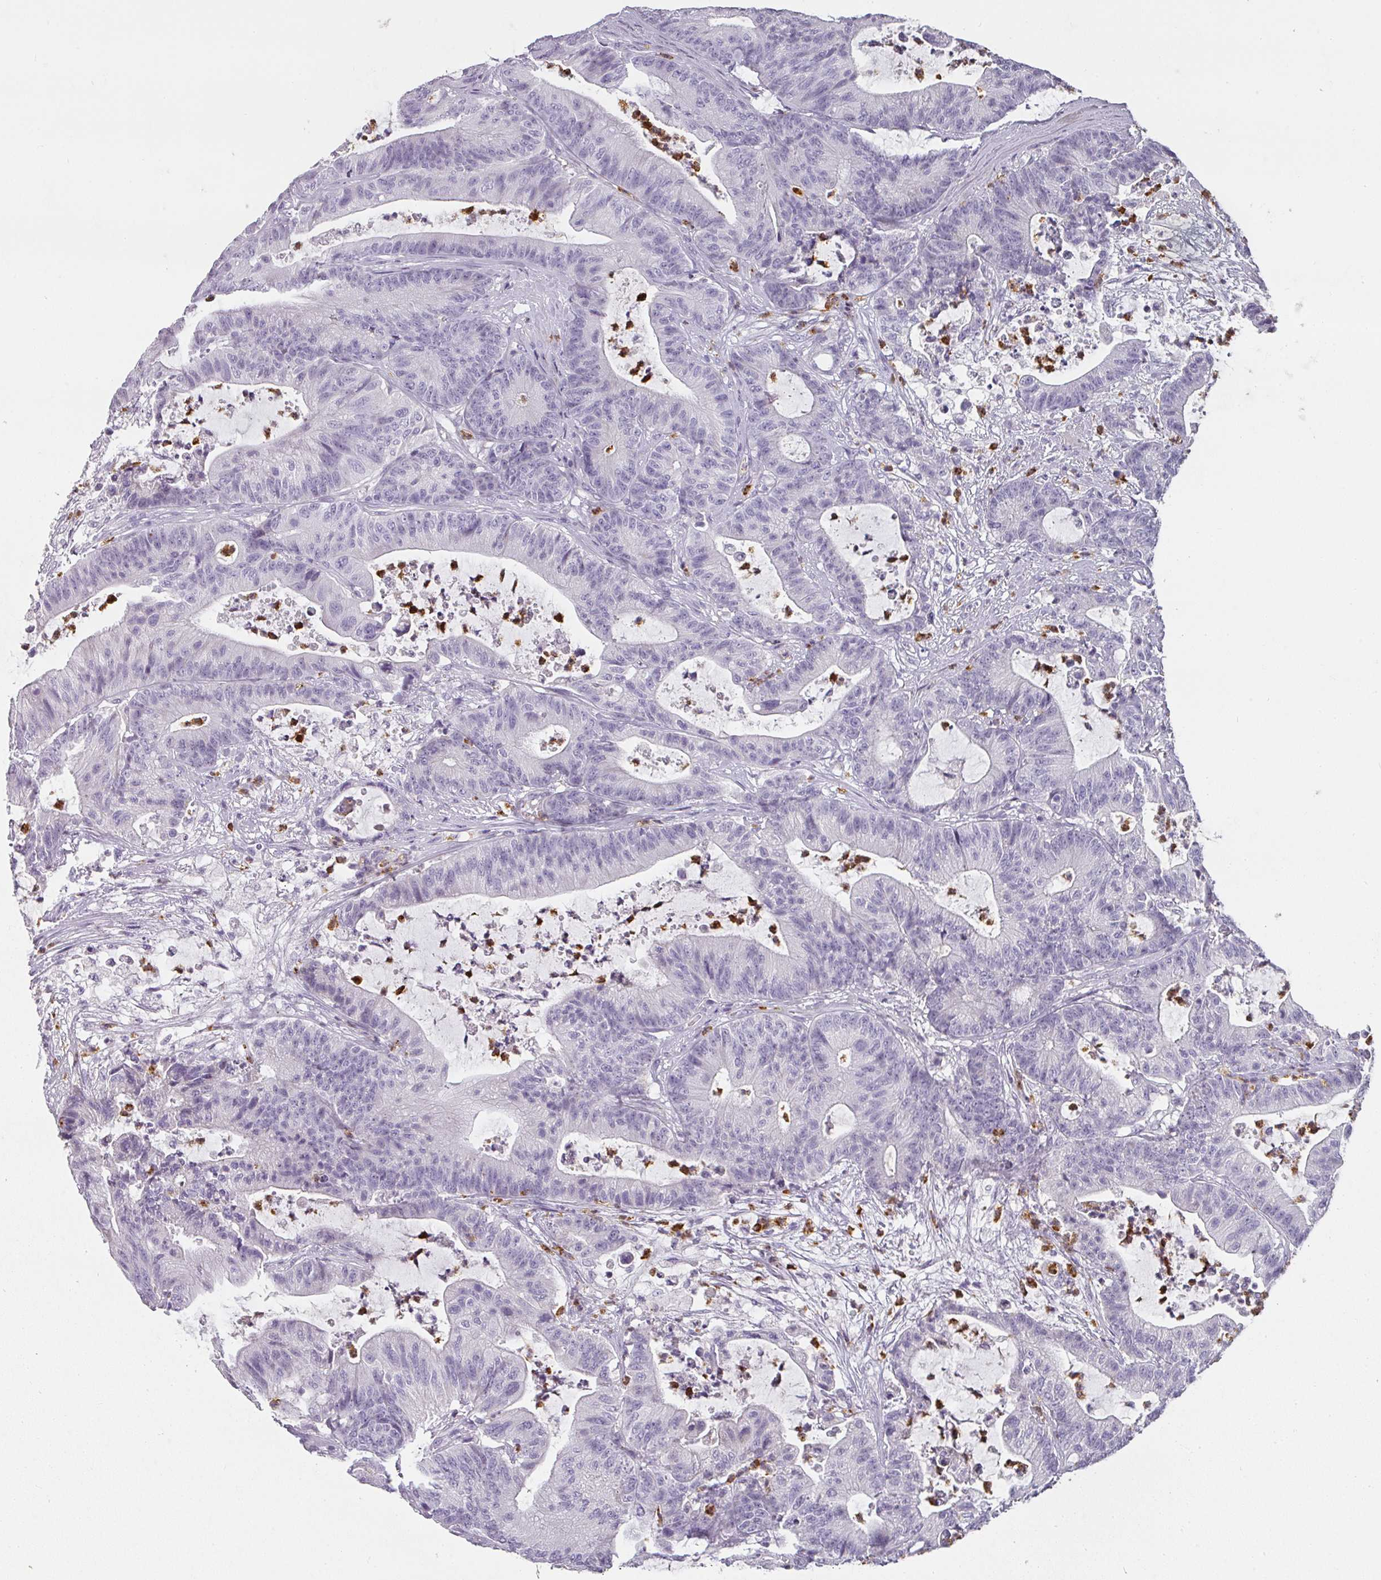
{"staining": {"intensity": "negative", "quantity": "none", "location": "none"}, "tissue": "colorectal cancer", "cell_type": "Tumor cells", "image_type": "cancer", "snomed": [{"axis": "morphology", "description": "Adenocarcinoma, NOS"}, {"axis": "topography", "description": "Colon"}], "caption": "Immunohistochemistry (IHC) image of neoplastic tissue: human colorectal adenocarcinoma stained with DAB (3,3'-diaminobenzidine) displays no significant protein staining in tumor cells.", "gene": "CAMP", "patient": {"sex": "female", "age": 84}}